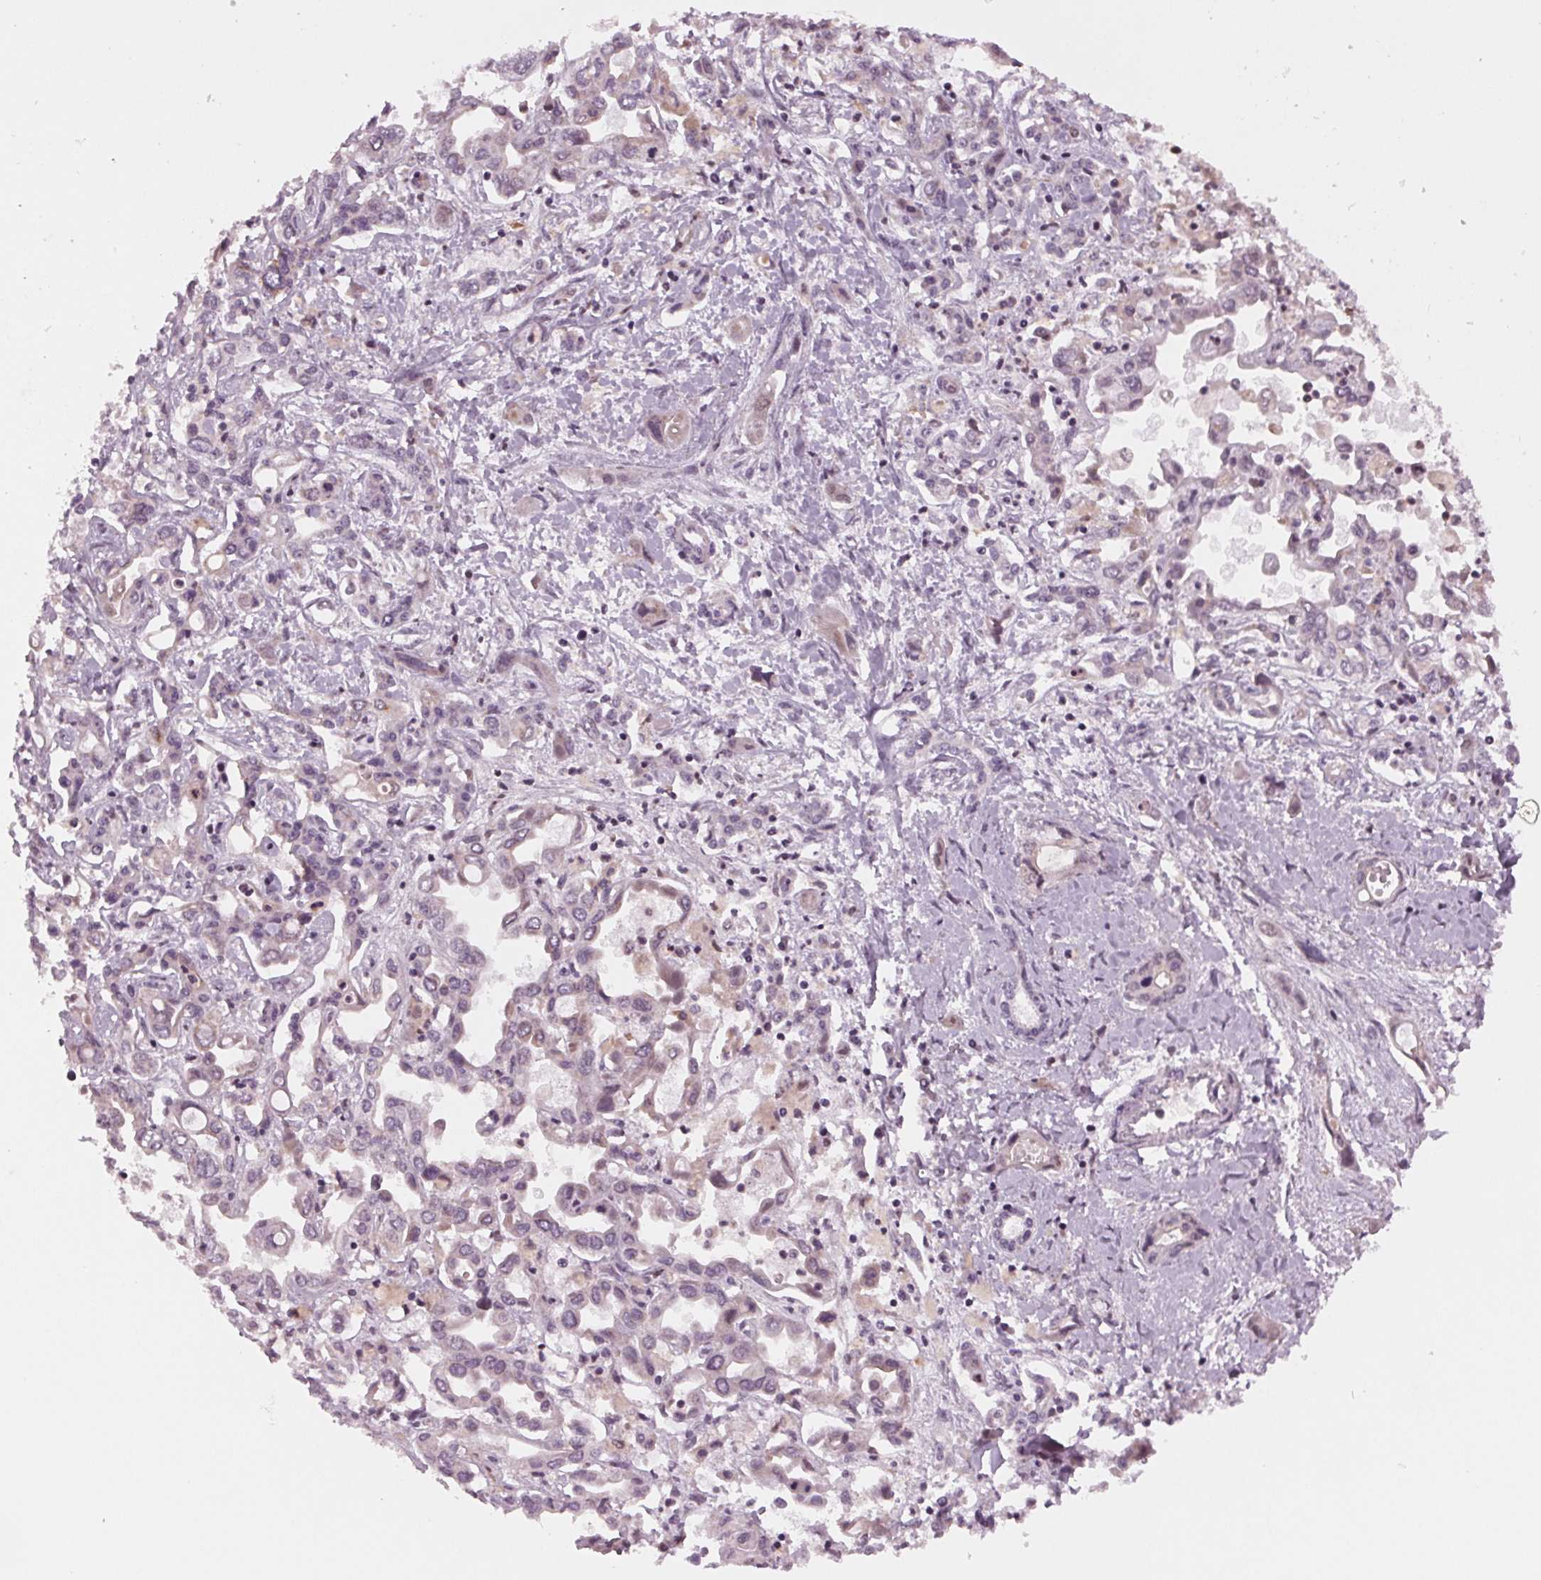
{"staining": {"intensity": "negative", "quantity": "none", "location": "none"}, "tissue": "liver cancer", "cell_type": "Tumor cells", "image_type": "cancer", "snomed": [{"axis": "morphology", "description": "Cholangiocarcinoma"}, {"axis": "topography", "description": "Liver"}], "caption": "An immunohistochemistry (IHC) micrograph of liver cancer is shown. There is no staining in tumor cells of liver cancer.", "gene": "STAT3", "patient": {"sex": "female", "age": 64}}